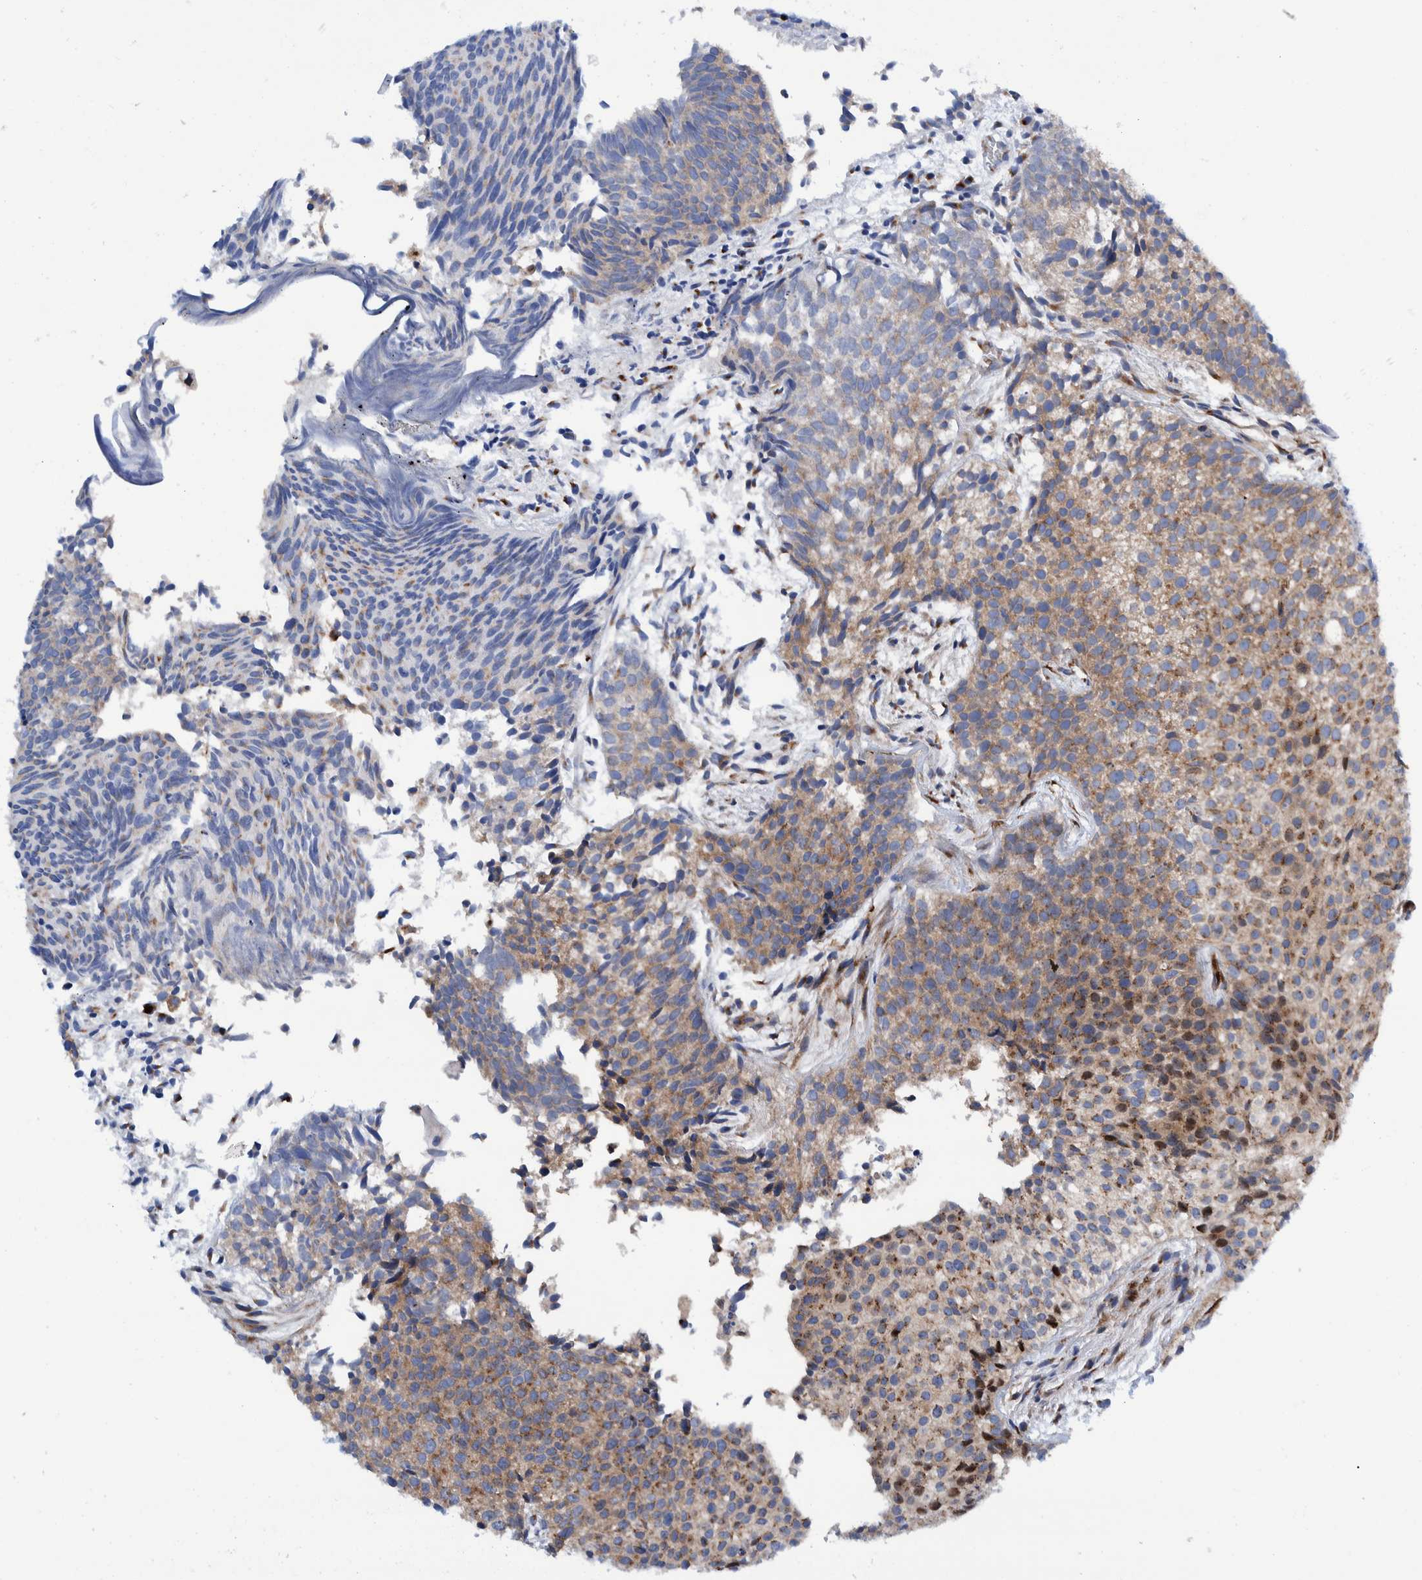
{"staining": {"intensity": "moderate", "quantity": "25%-75%", "location": "cytoplasmic/membranous"}, "tissue": "urothelial cancer", "cell_type": "Tumor cells", "image_type": "cancer", "snomed": [{"axis": "morphology", "description": "Urothelial carcinoma, Low grade"}, {"axis": "topography", "description": "Urinary bladder"}], "caption": "This histopathology image shows immunohistochemistry staining of low-grade urothelial carcinoma, with medium moderate cytoplasmic/membranous expression in about 25%-75% of tumor cells.", "gene": "TRIM58", "patient": {"sex": "male", "age": 86}}